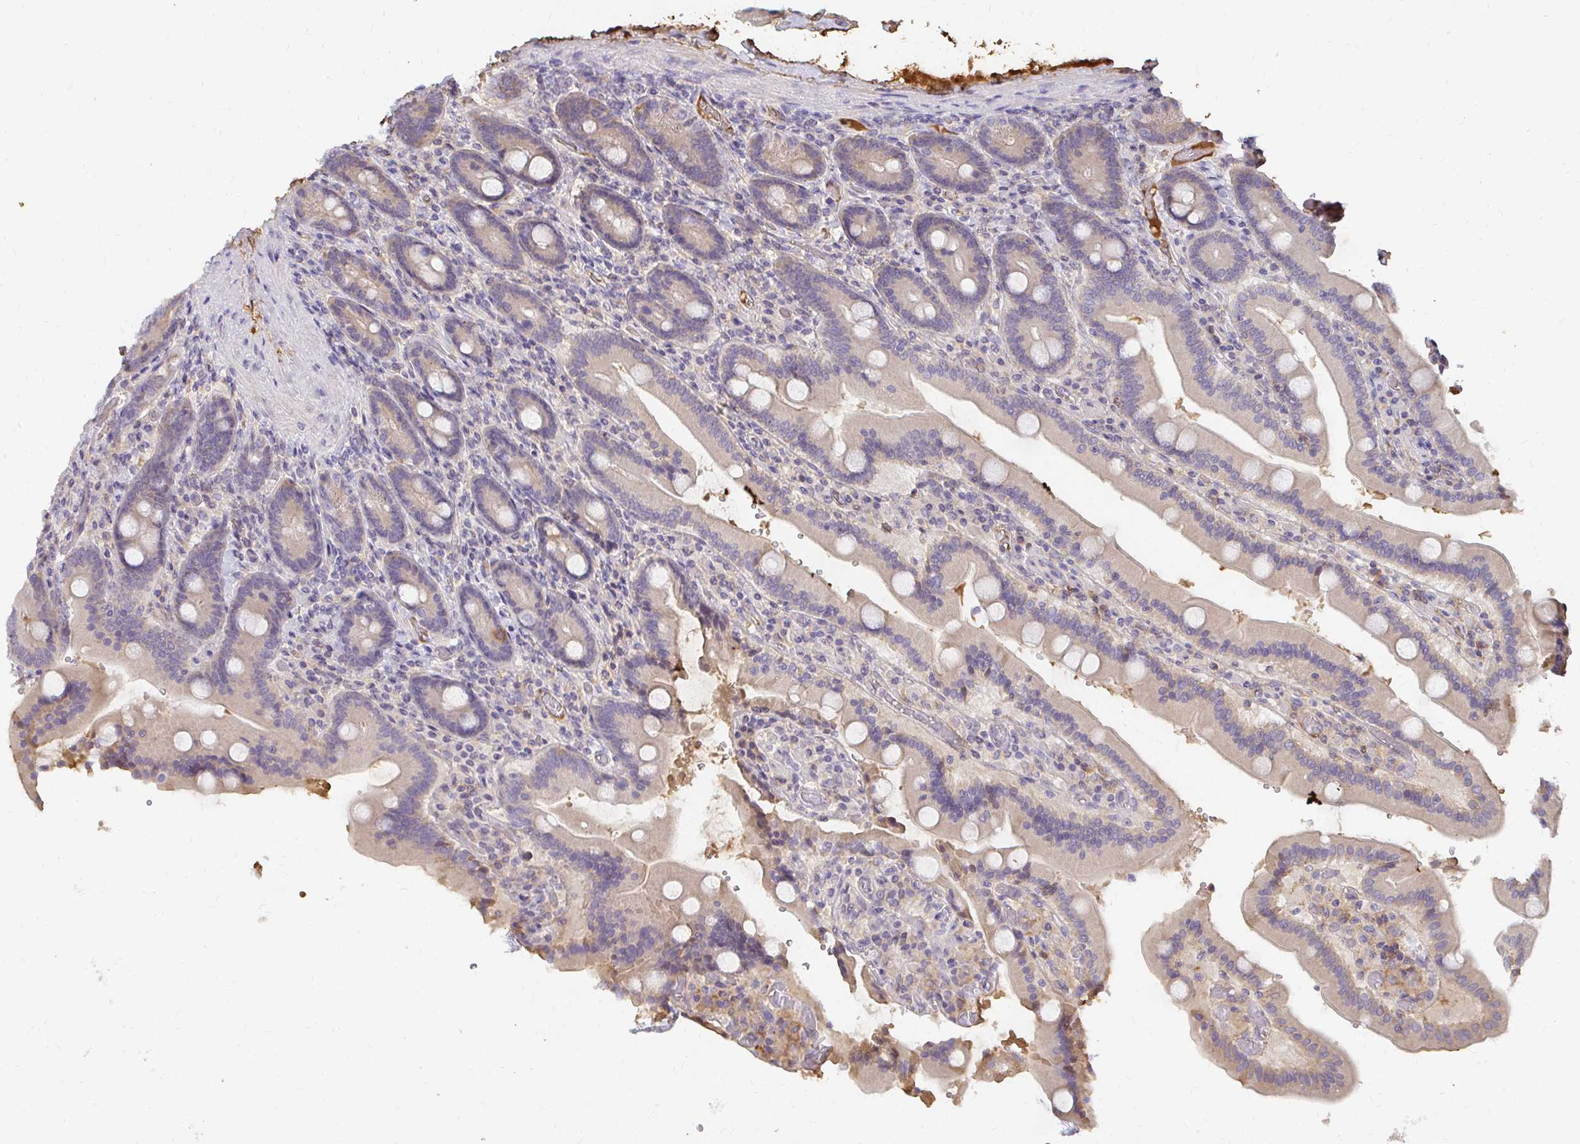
{"staining": {"intensity": "negative", "quantity": "none", "location": "none"}, "tissue": "duodenum", "cell_type": "Glandular cells", "image_type": "normal", "snomed": [{"axis": "morphology", "description": "Normal tissue, NOS"}, {"axis": "topography", "description": "Duodenum"}], "caption": "Immunohistochemistry (IHC) micrograph of normal duodenum stained for a protein (brown), which reveals no expression in glandular cells.", "gene": "LOXL4", "patient": {"sex": "female", "age": 62}}